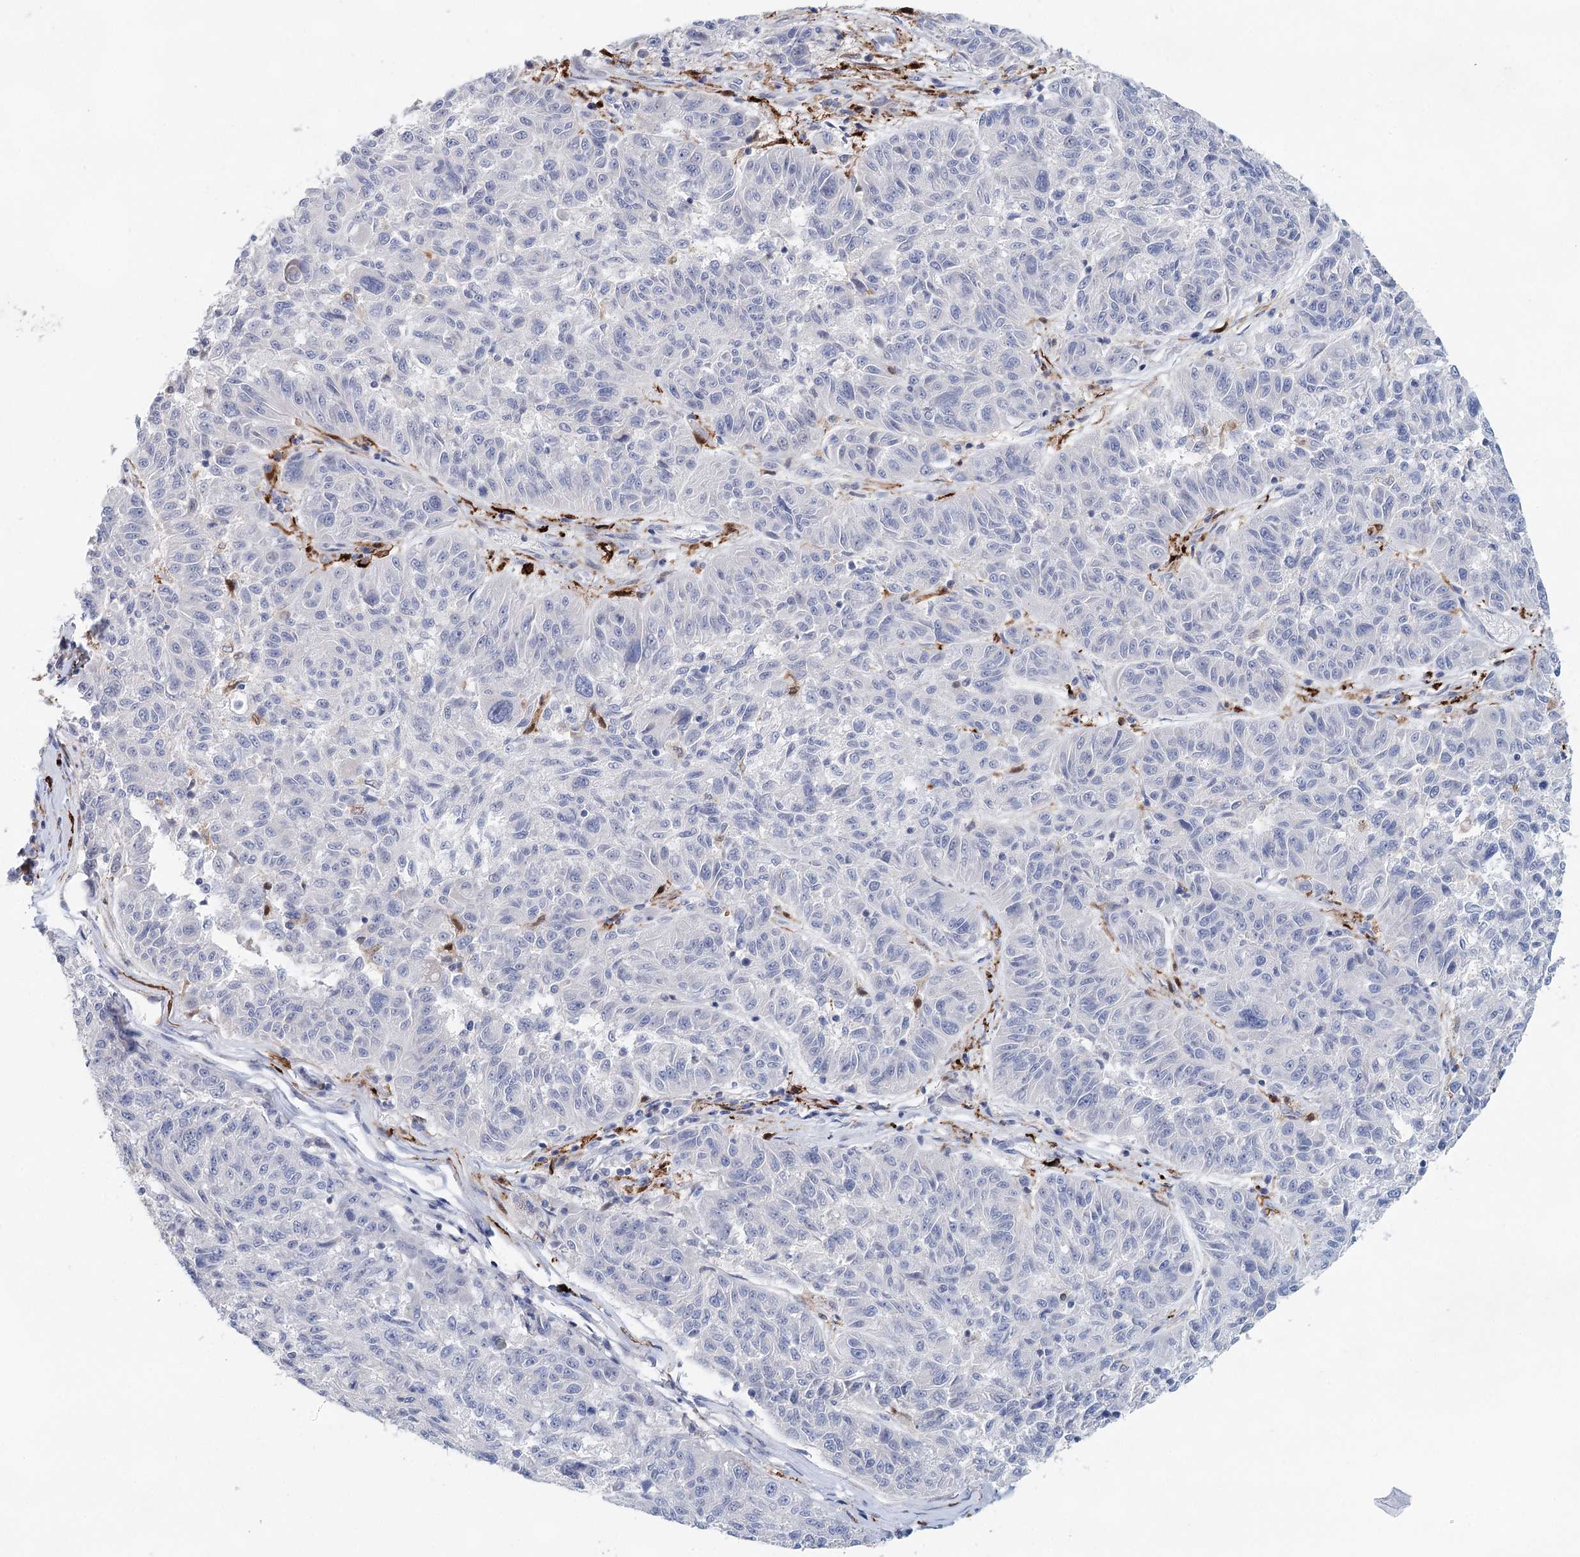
{"staining": {"intensity": "negative", "quantity": "none", "location": "none"}, "tissue": "melanoma", "cell_type": "Tumor cells", "image_type": "cancer", "snomed": [{"axis": "morphology", "description": "Malignant melanoma, NOS"}, {"axis": "topography", "description": "Skin"}], "caption": "Micrograph shows no significant protein staining in tumor cells of melanoma.", "gene": "SLC19A3", "patient": {"sex": "male", "age": 53}}